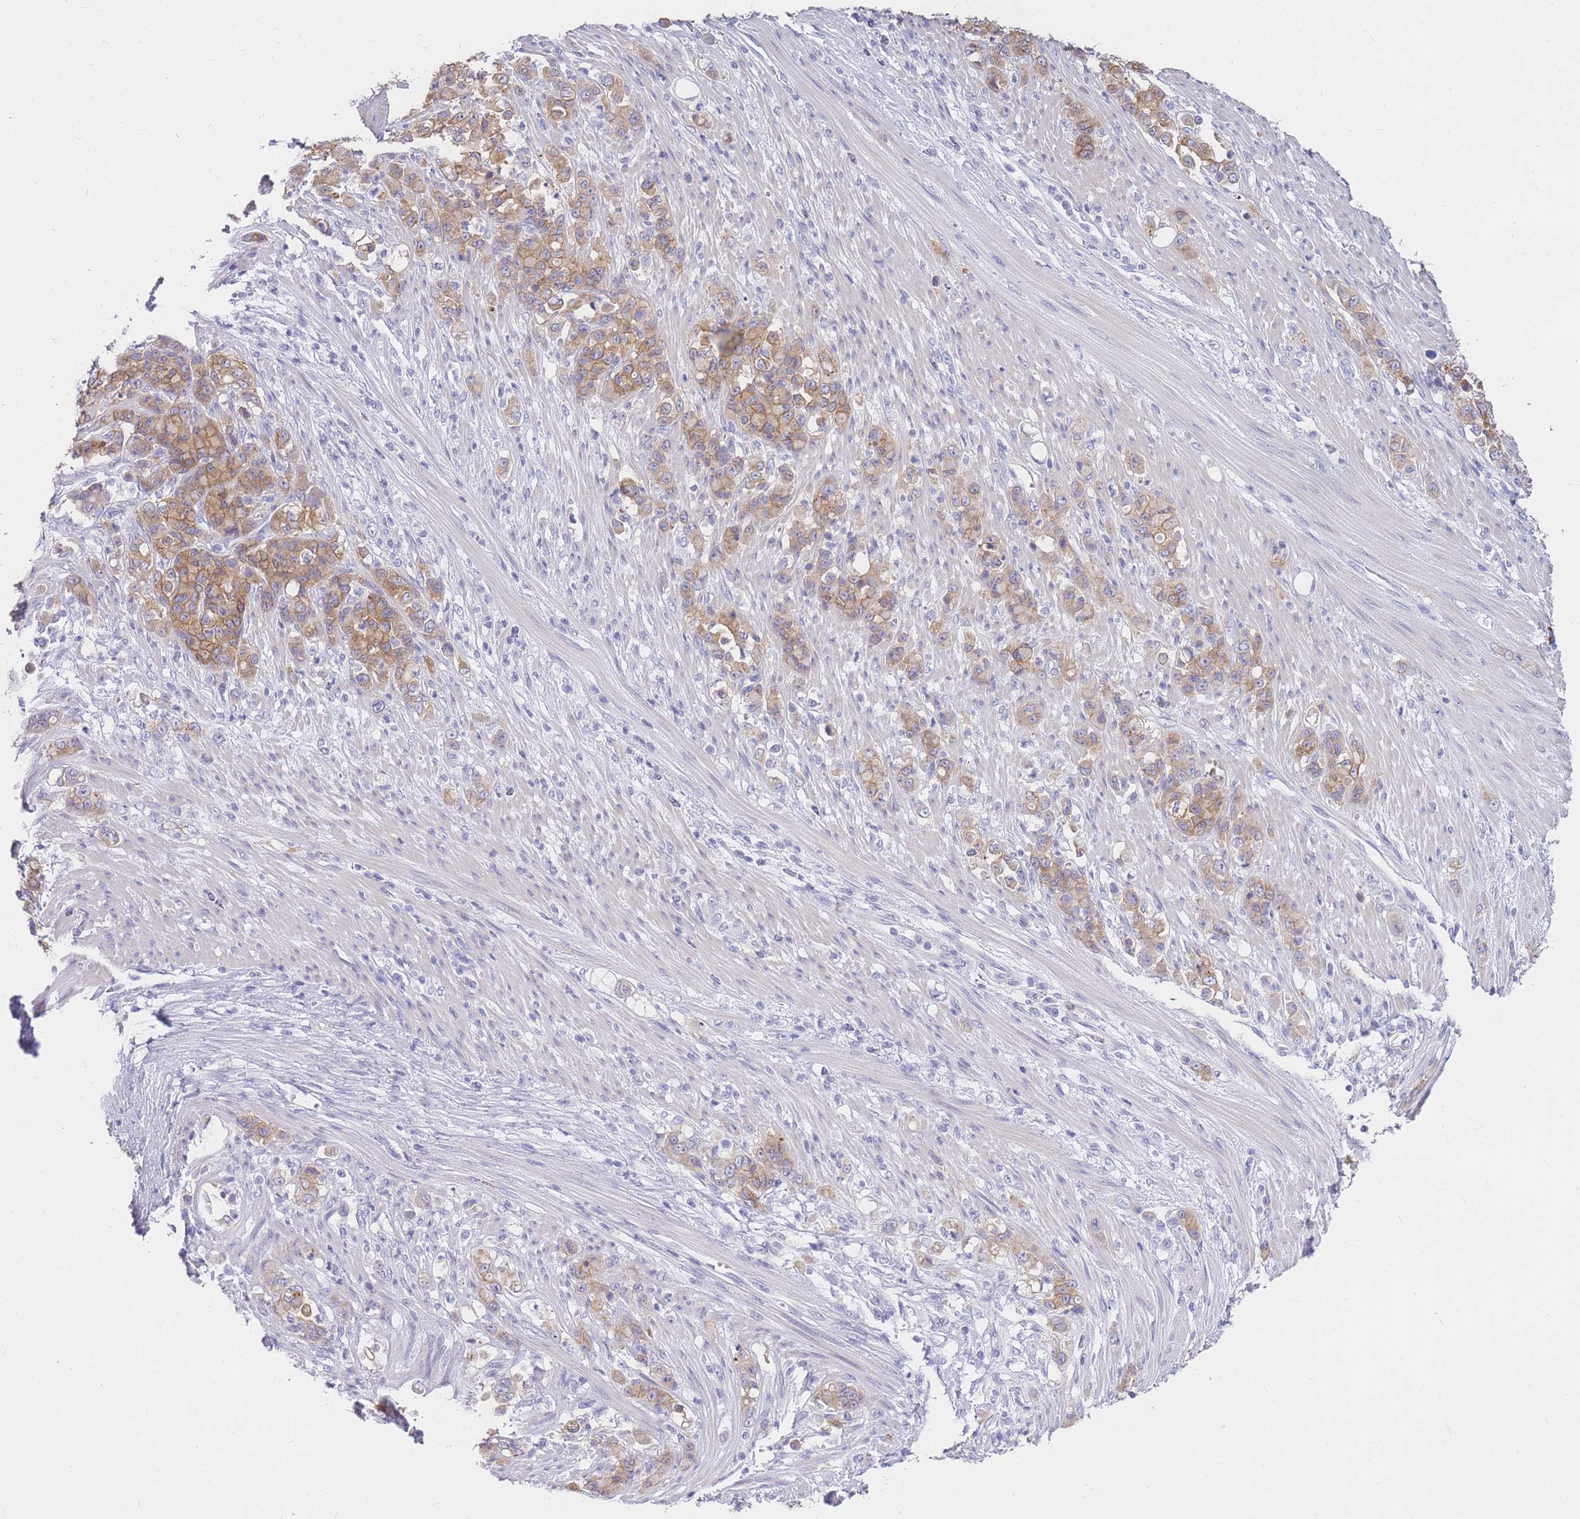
{"staining": {"intensity": "moderate", "quantity": ">75%", "location": "cytoplasmic/membranous"}, "tissue": "stomach cancer", "cell_type": "Tumor cells", "image_type": "cancer", "snomed": [{"axis": "morphology", "description": "Normal tissue, NOS"}, {"axis": "morphology", "description": "Adenocarcinoma, NOS"}, {"axis": "topography", "description": "Stomach"}], "caption": "High-power microscopy captured an immunohistochemistry (IHC) photomicrograph of stomach adenocarcinoma, revealing moderate cytoplasmic/membranous expression in approximately >75% of tumor cells. (IHC, brightfield microscopy, high magnification).", "gene": "C2orf88", "patient": {"sex": "female", "age": 79}}